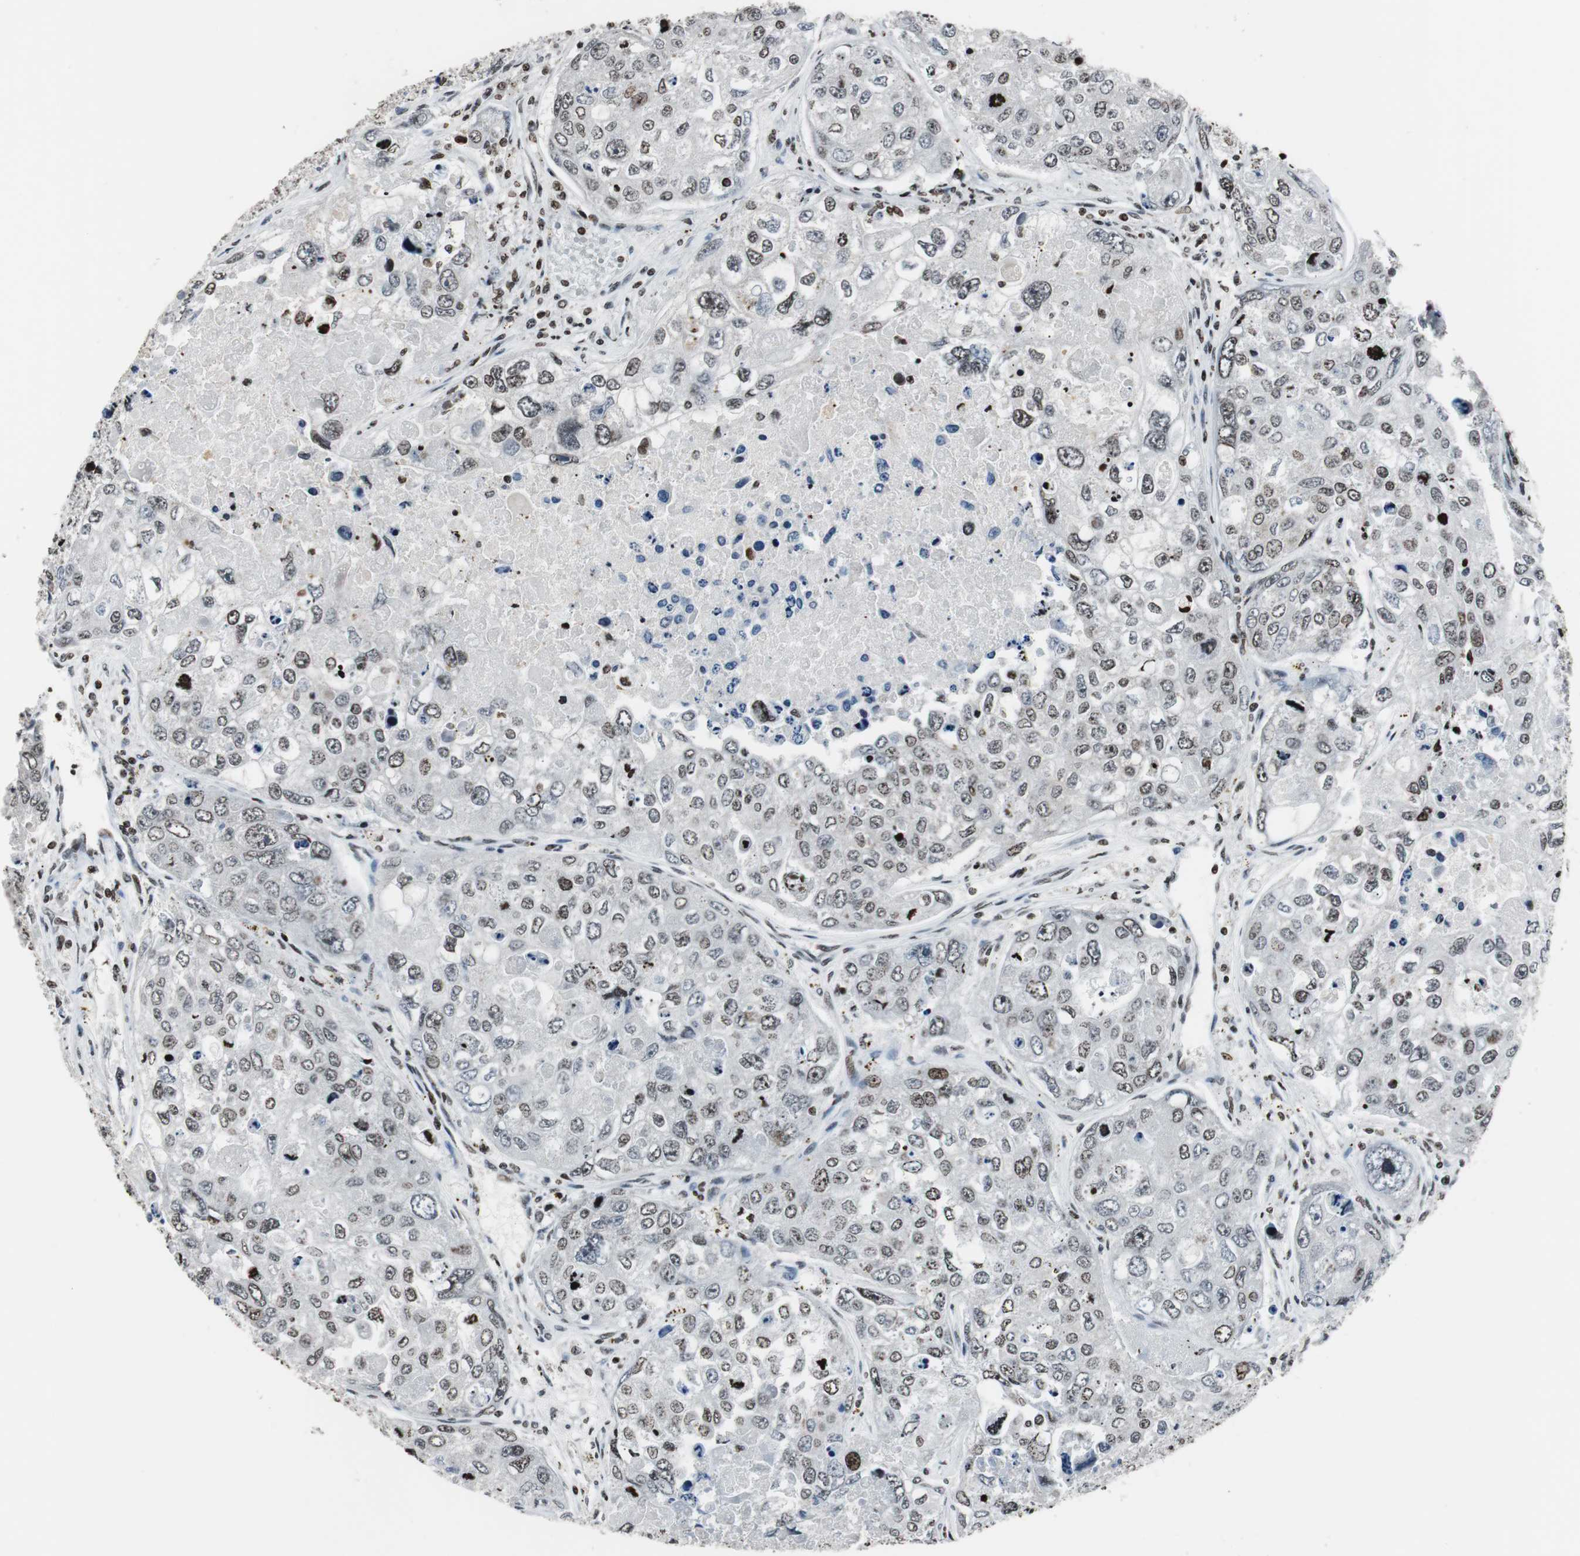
{"staining": {"intensity": "moderate", "quantity": ">75%", "location": "nuclear"}, "tissue": "urothelial cancer", "cell_type": "Tumor cells", "image_type": "cancer", "snomed": [{"axis": "morphology", "description": "Urothelial carcinoma, High grade"}, {"axis": "topography", "description": "Lymph node"}, {"axis": "topography", "description": "Urinary bladder"}], "caption": "Protein expression analysis of human high-grade urothelial carcinoma reveals moderate nuclear expression in approximately >75% of tumor cells.", "gene": "PAXIP1", "patient": {"sex": "male", "age": 51}}